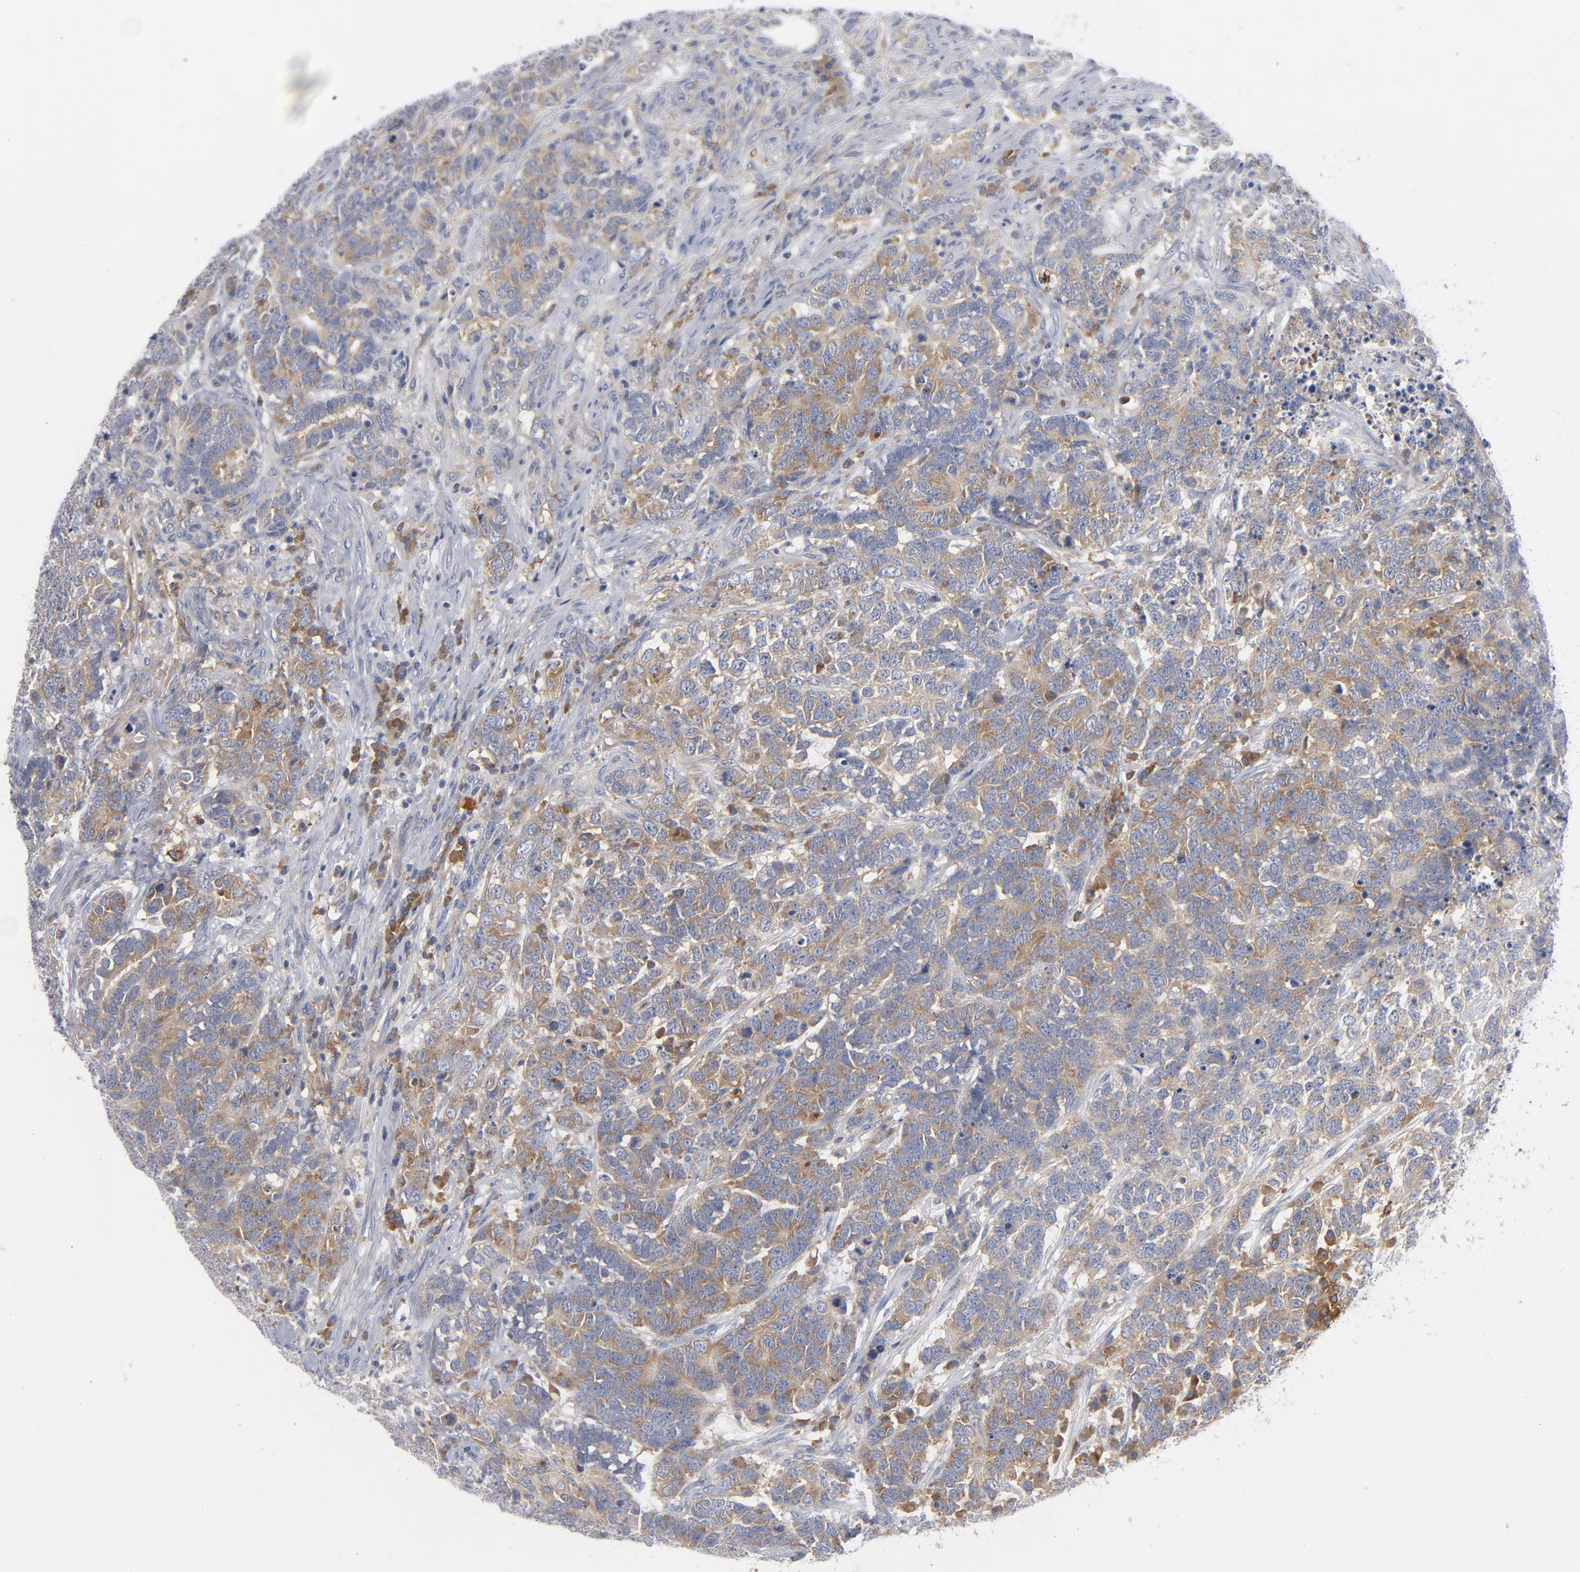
{"staining": {"intensity": "moderate", "quantity": "25%-75%", "location": "cytoplasmic/membranous"}, "tissue": "testis cancer", "cell_type": "Tumor cells", "image_type": "cancer", "snomed": [{"axis": "morphology", "description": "Carcinoma, Embryonal, NOS"}, {"axis": "topography", "description": "Testis"}], "caption": "Protein analysis of testis embryonal carcinoma tissue shows moderate cytoplasmic/membranous staining in about 25%-75% of tumor cells. Nuclei are stained in blue.", "gene": "CD86", "patient": {"sex": "male", "age": 26}}